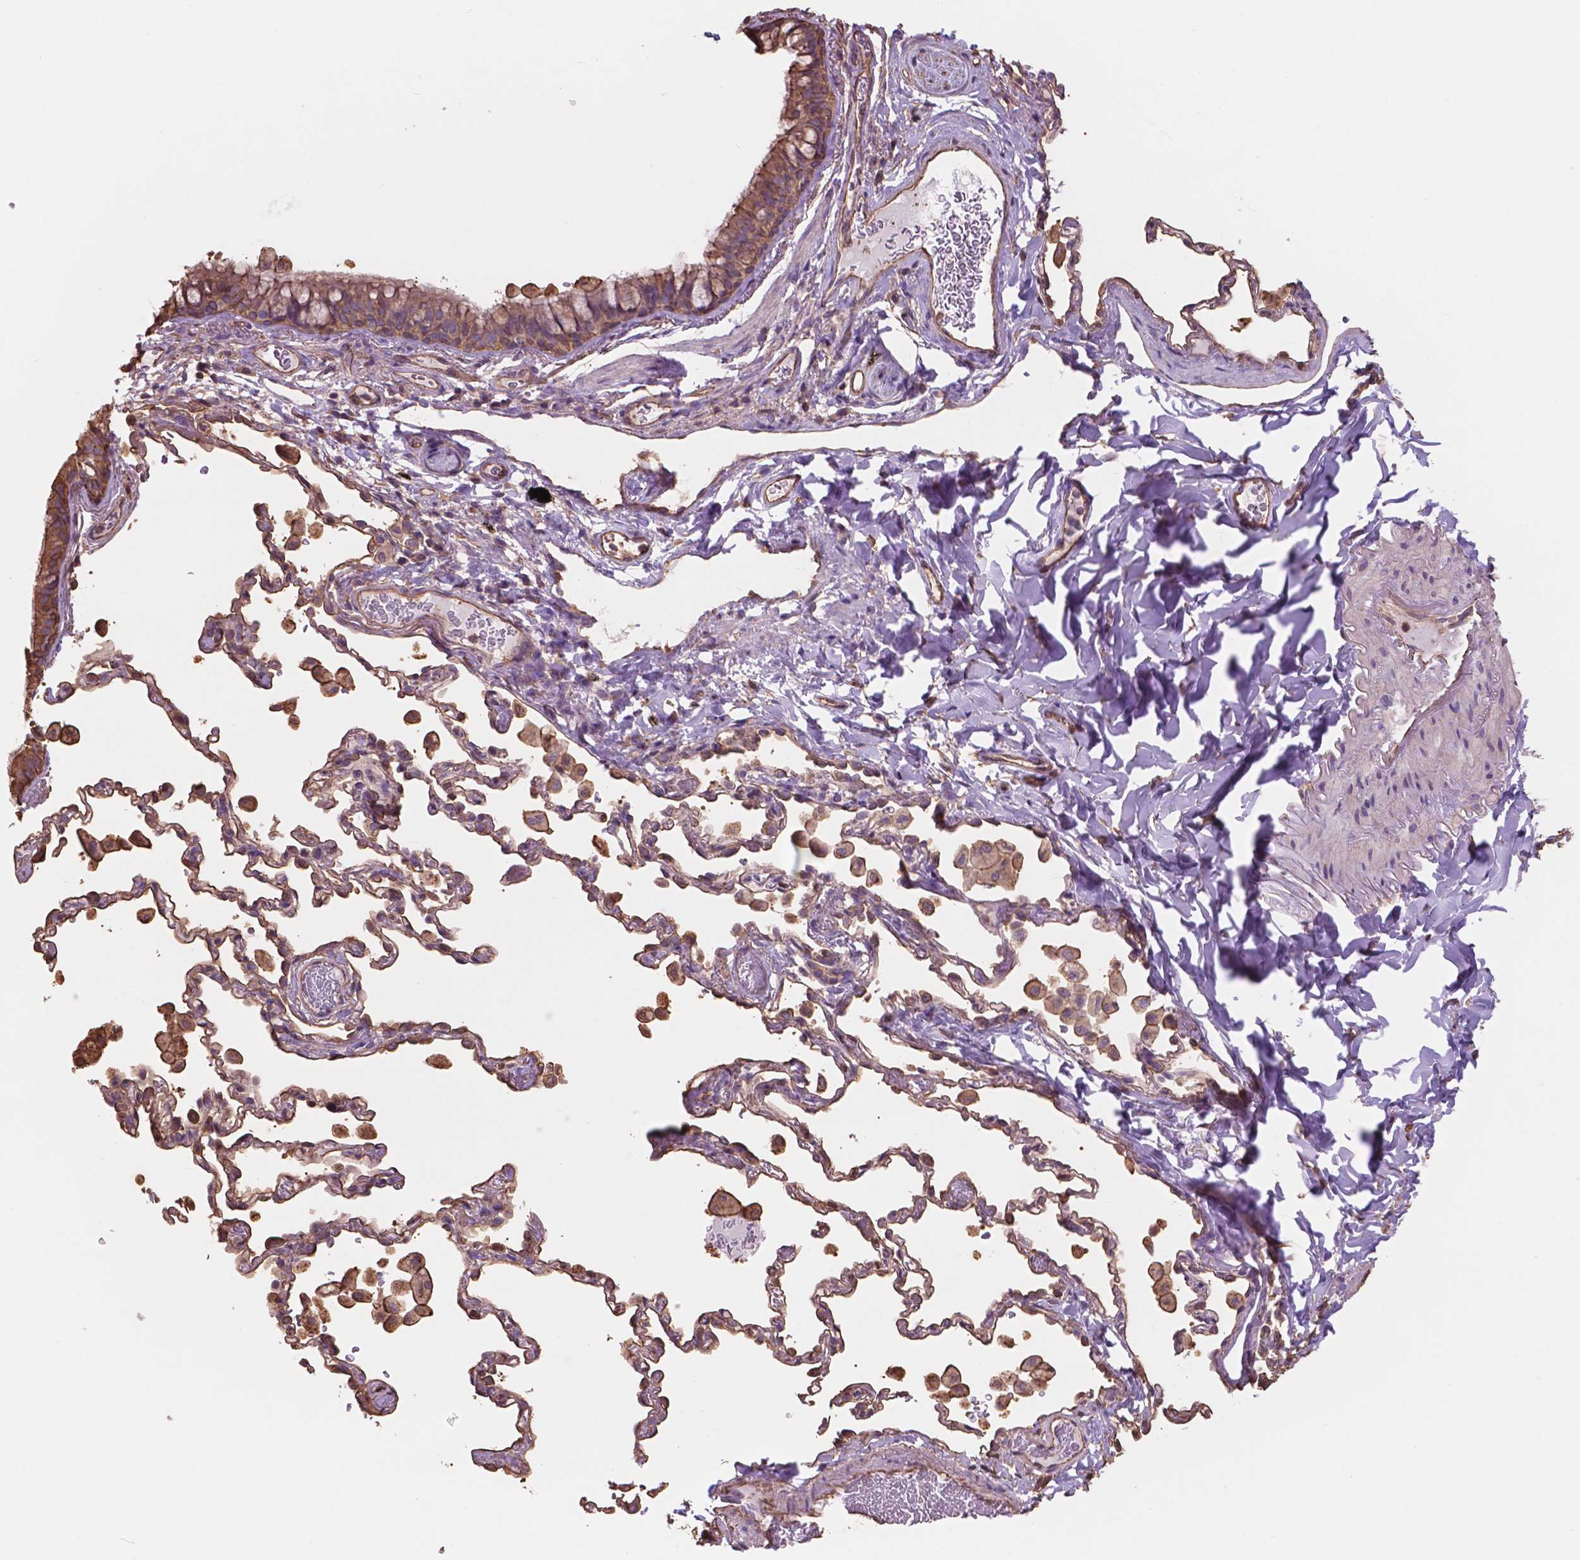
{"staining": {"intensity": "moderate", "quantity": ">75%", "location": "cytoplasmic/membranous"}, "tissue": "bronchus", "cell_type": "Respiratory epithelial cells", "image_type": "normal", "snomed": [{"axis": "morphology", "description": "Normal tissue, NOS"}, {"axis": "topography", "description": "Bronchus"}, {"axis": "topography", "description": "Lung"}], "caption": "This is an image of immunohistochemistry staining of unremarkable bronchus, which shows moderate expression in the cytoplasmic/membranous of respiratory epithelial cells.", "gene": "NIPA2", "patient": {"sex": "male", "age": 54}}